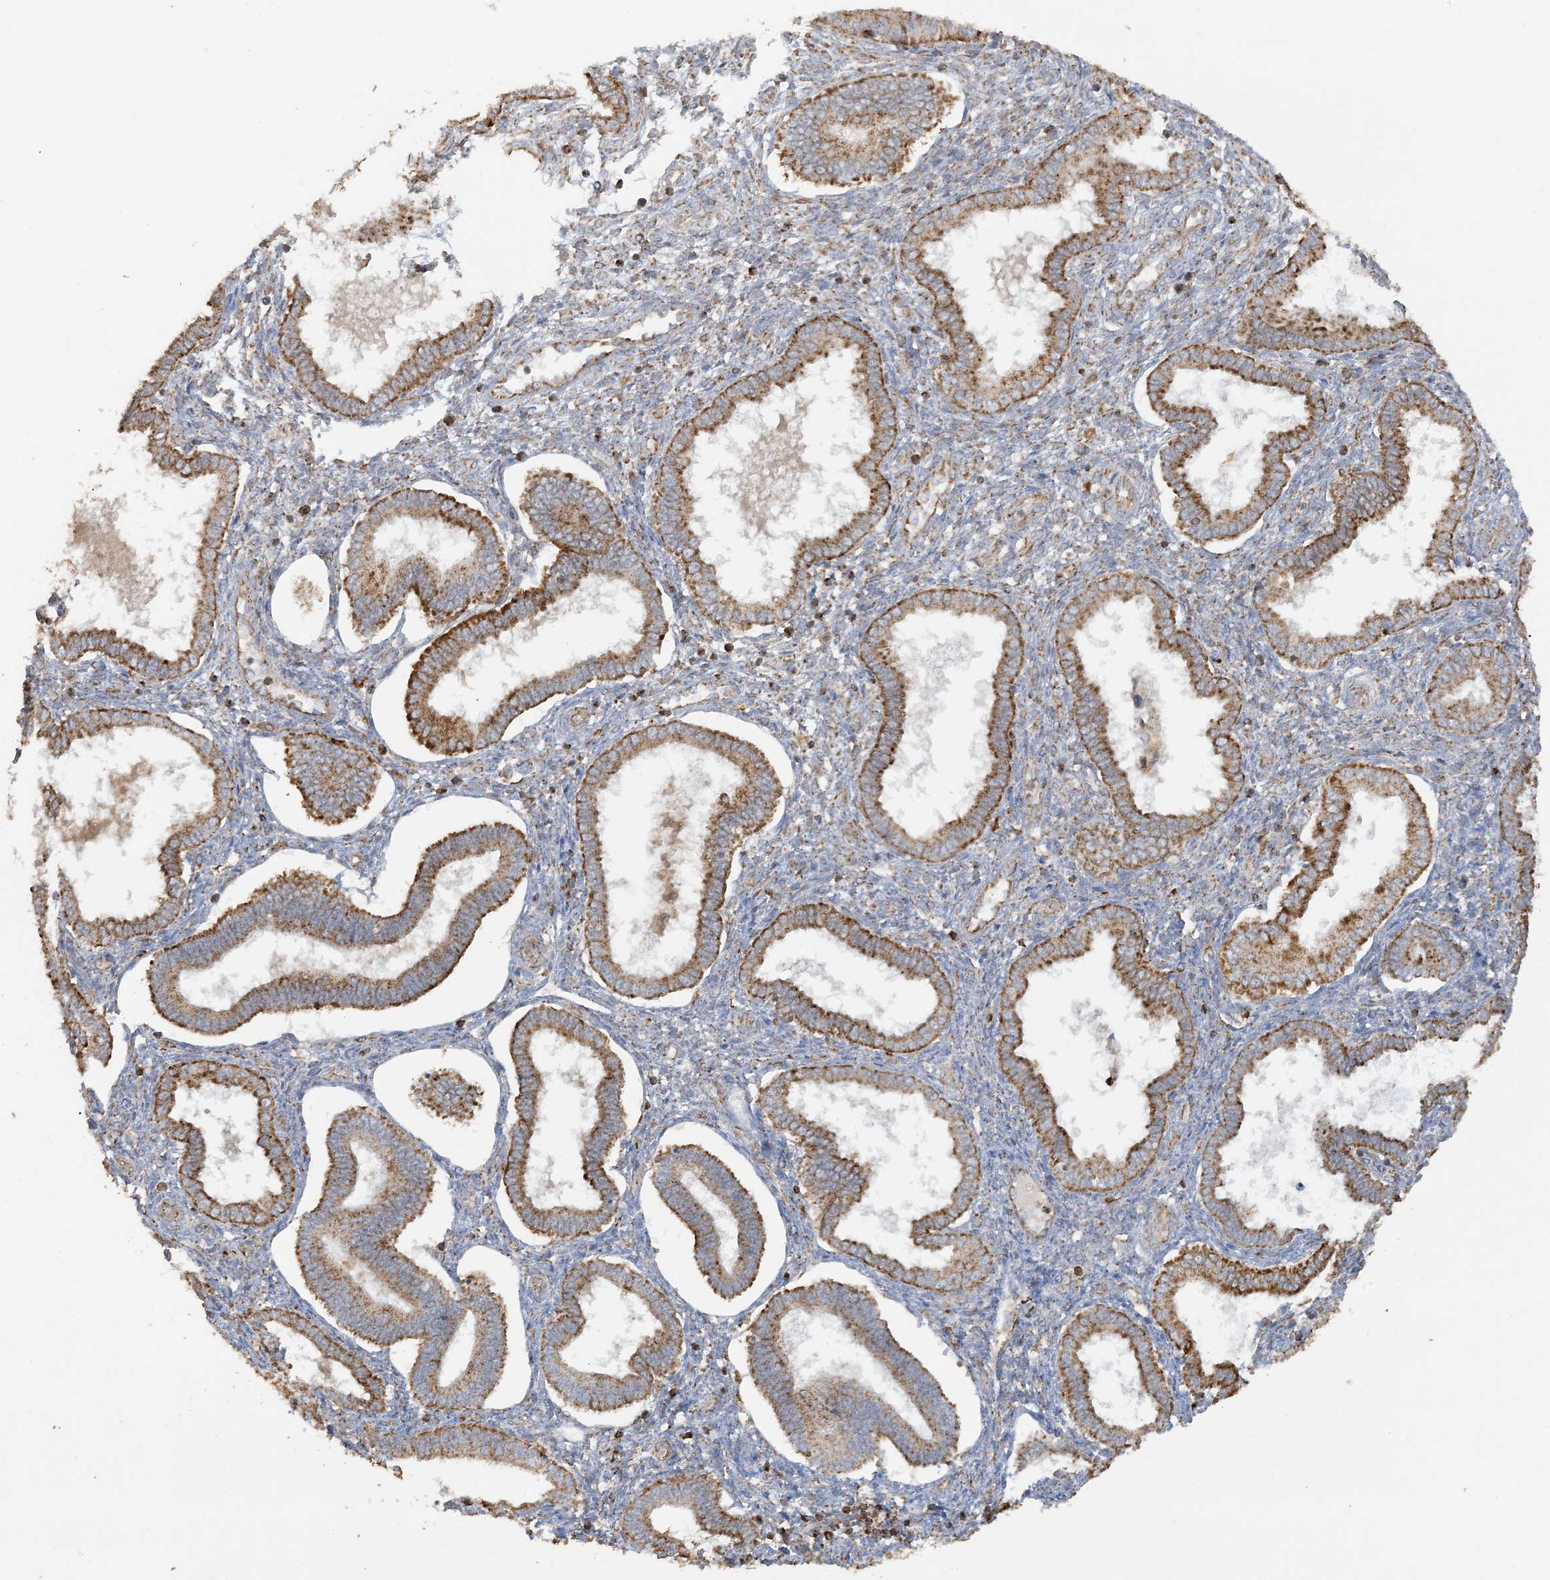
{"staining": {"intensity": "moderate", "quantity": "<25%", "location": "cytoplasmic/membranous"}, "tissue": "endometrium", "cell_type": "Cells in endometrial stroma", "image_type": "normal", "snomed": [{"axis": "morphology", "description": "Normal tissue, NOS"}, {"axis": "topography", "description": "Endometrium"}], "caption": "DAB immunohistochemical staining of normal human endometrium exhibits moderate cytoplasmic/membranous protein positivity in about <25% of cells in endometrial stroma. The protein of interest is stained brown, and the nuclei are stained in blue (DAB IHC with brightfield microscopy, high magnification).", "gene": "AGA", "patient": {"sex": "female", "age": 24}}